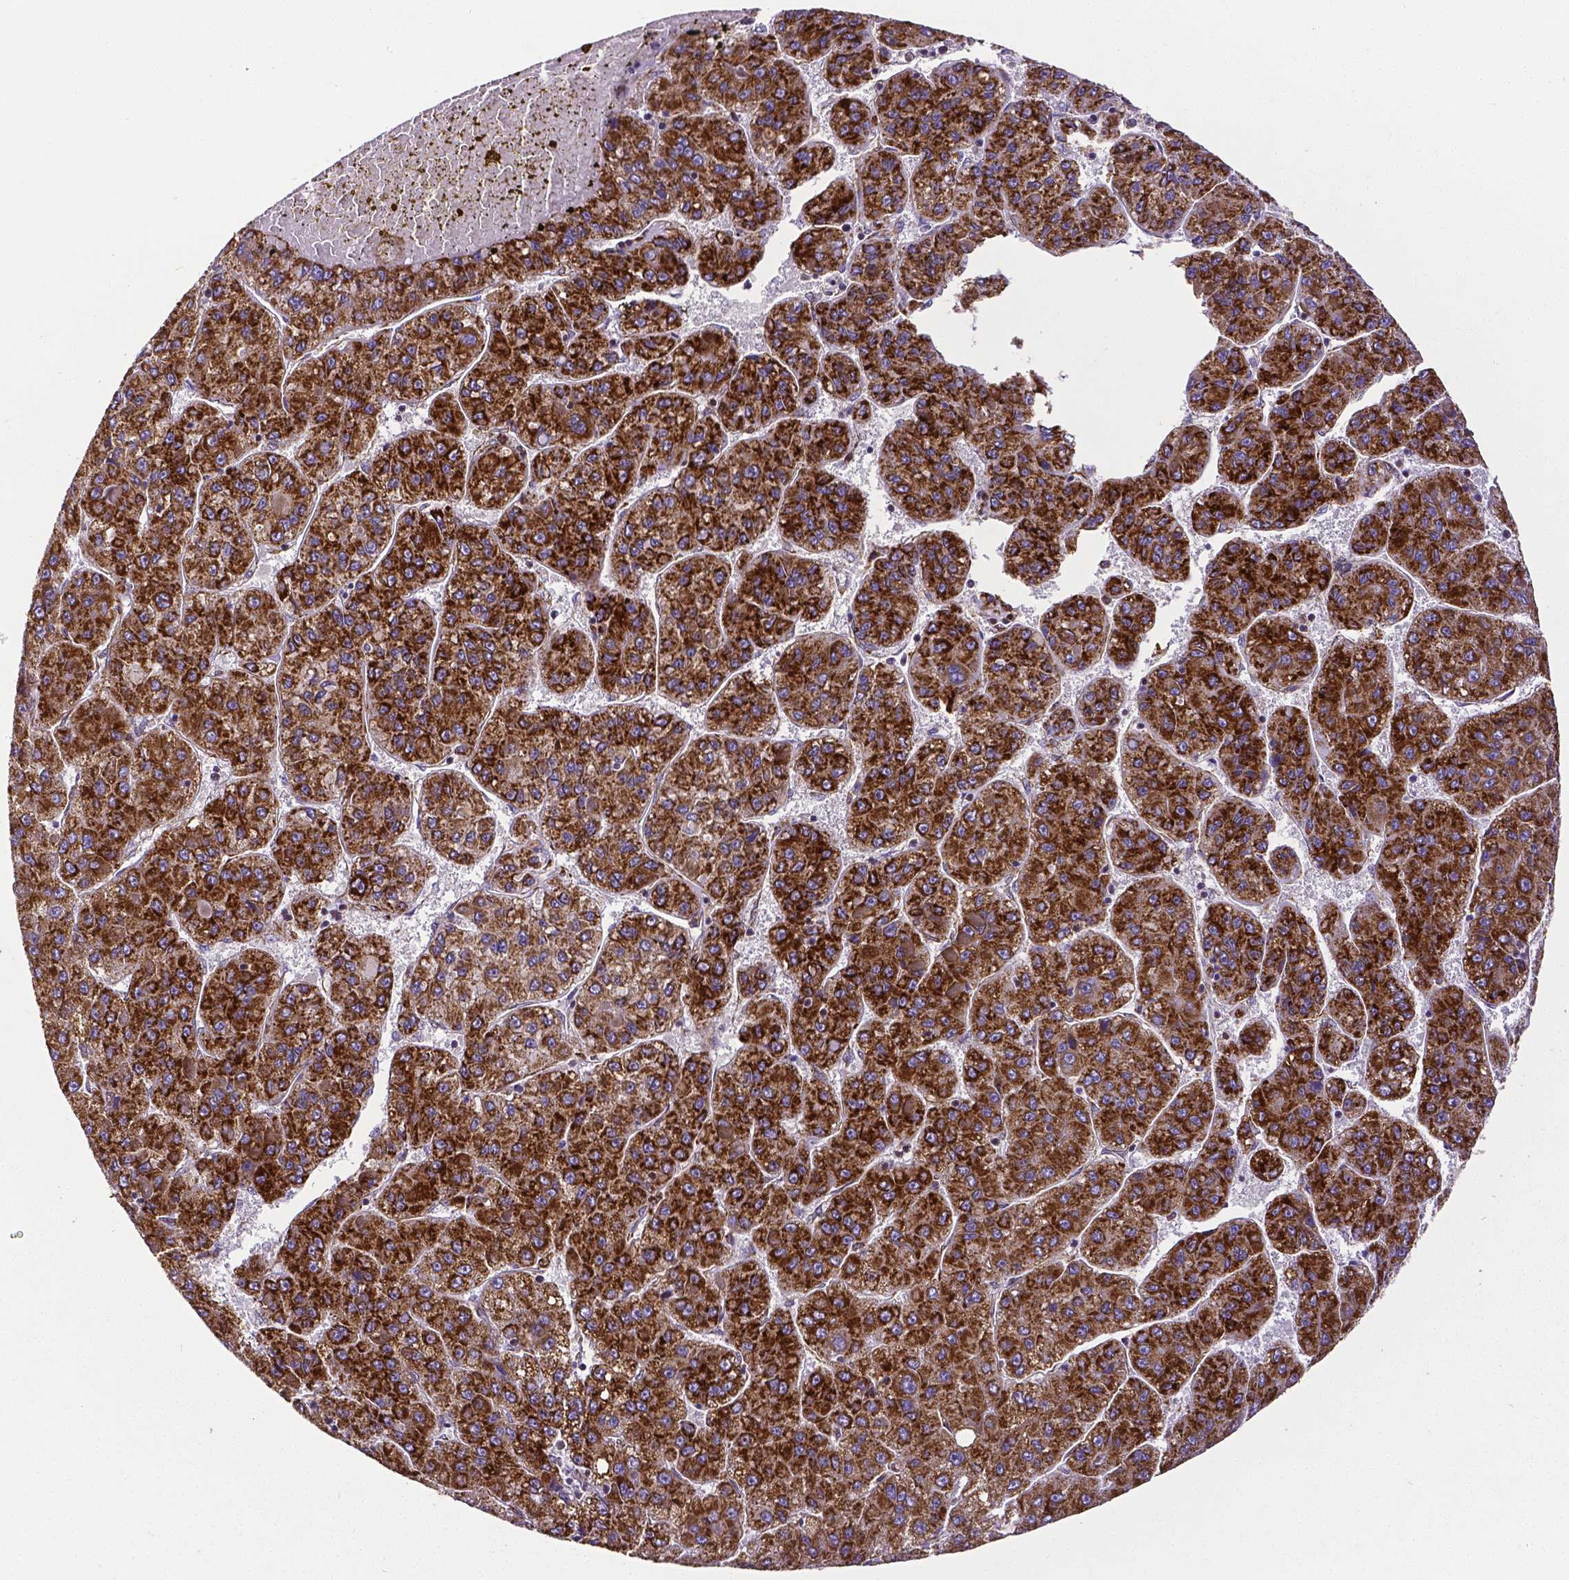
{"staining": {"intensity": "strong", "quantity": ">75%", "location": "cytoplasmic/membranous"}, "tissue": "liver cancer", "cell_type": "Tumor cells", "image_type": "cancer", "snomed": [{"axis": "morphology", "description": "Carcinoma, Hepatocellular, NOS"}, {"axis": "topography", "description": "Liver"}], "caption": "Strong cytoplasmic/membranous protein positivity is present in about >75% of tumor cells in hepatocellular carcinoma (liver).", "gene": "MTDH", "patient": {"sex": "female", "age": 82}}